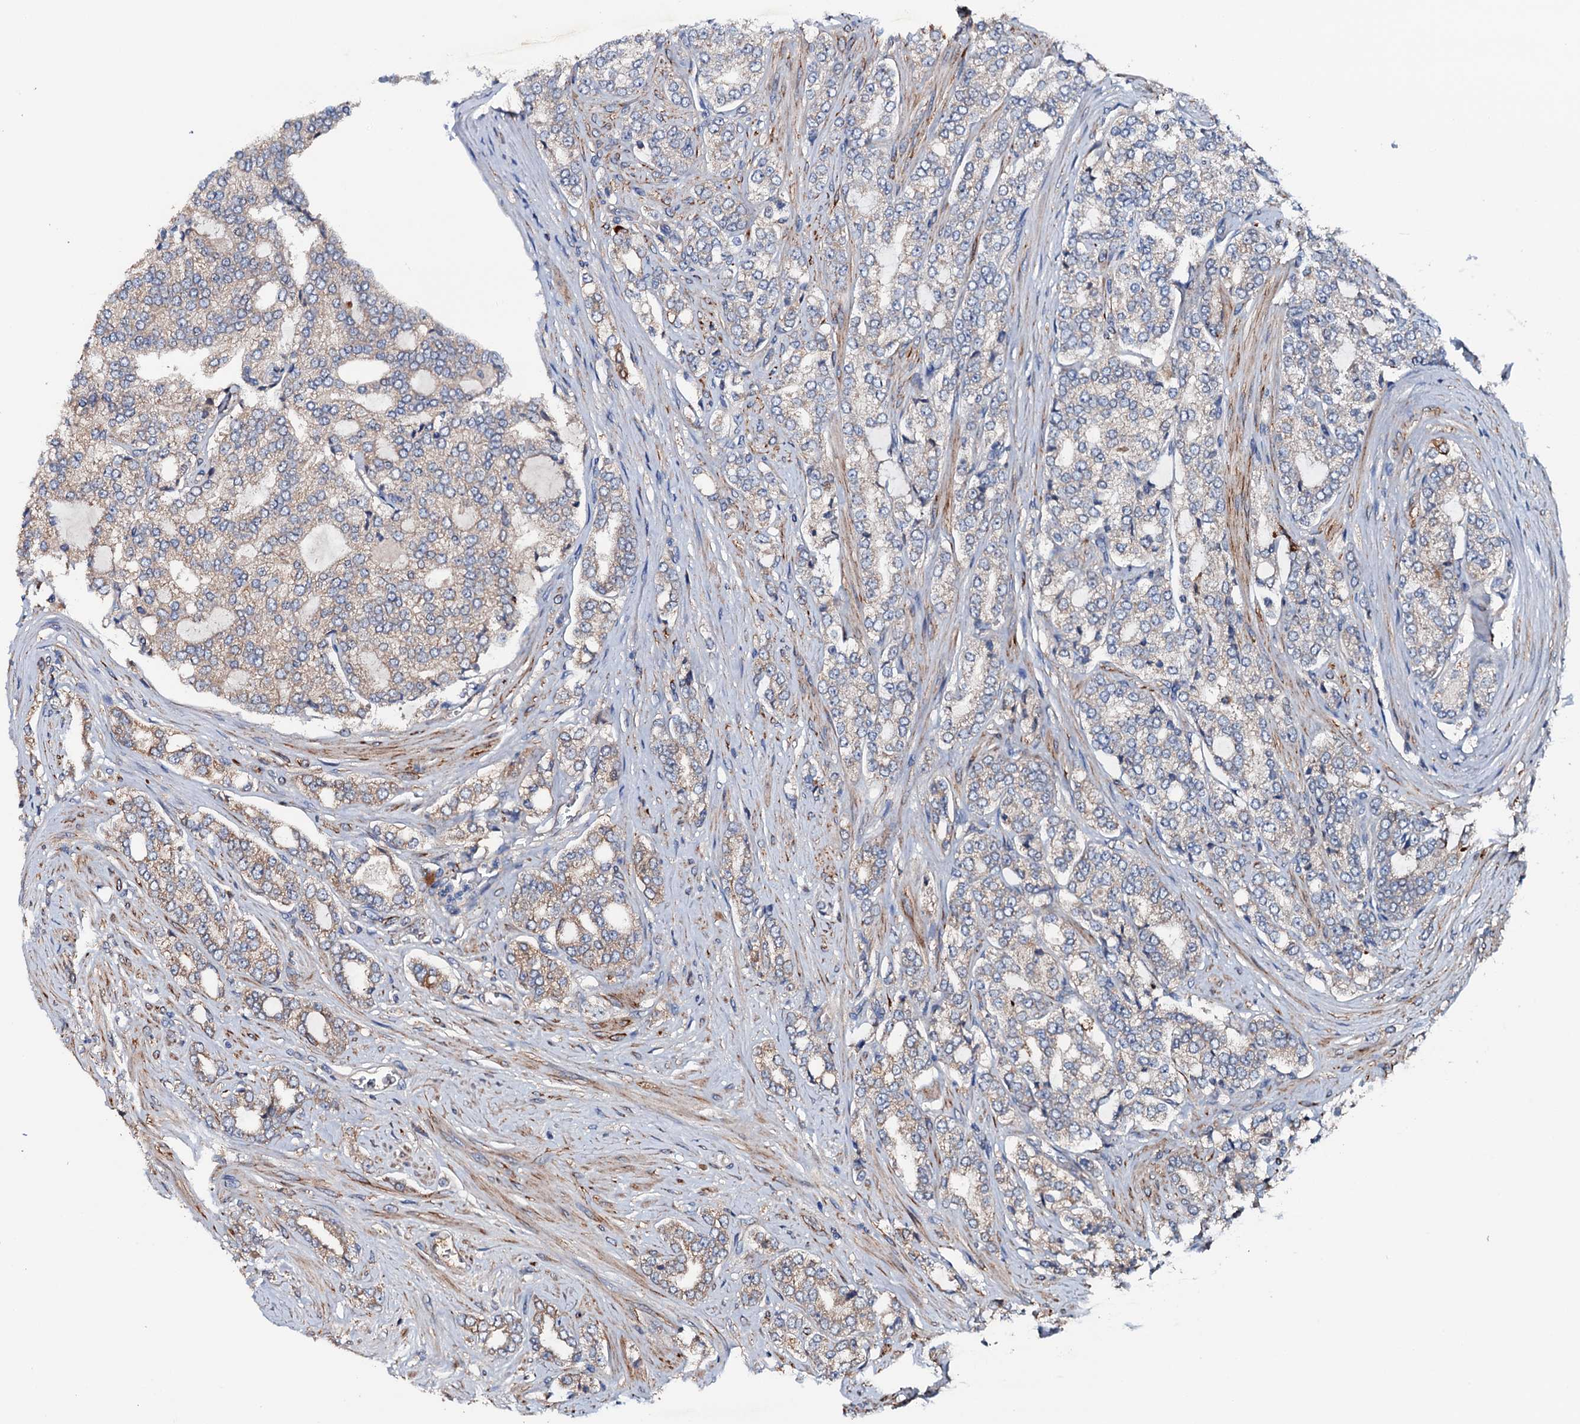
{"staining": {"intensity": "weak", "quantity": "25%-75%", "location": "cytoplasmic/membranous"}, "tissue": "prostate cancer", "cell_type": "Tumor cells", "image_type": "cancer", "snomed": [{"axis": "morphology", "description": "Adenocarcinoma, High grade"}, {"axis": "topography", "description": "Prostate"}], "caption": "IHC histopathology image of neoplastic tissue: prostate cancer (high-grade adenocarcinoma) stained using IHC displays low levels of weak protein expression localized specifically in the cytoplasmic/membranous of tumor cells, appearing as a cytoplasmic/membranous brown color.", "gene": "NEK1", "patient": {"sex": "male", "age": 64}}